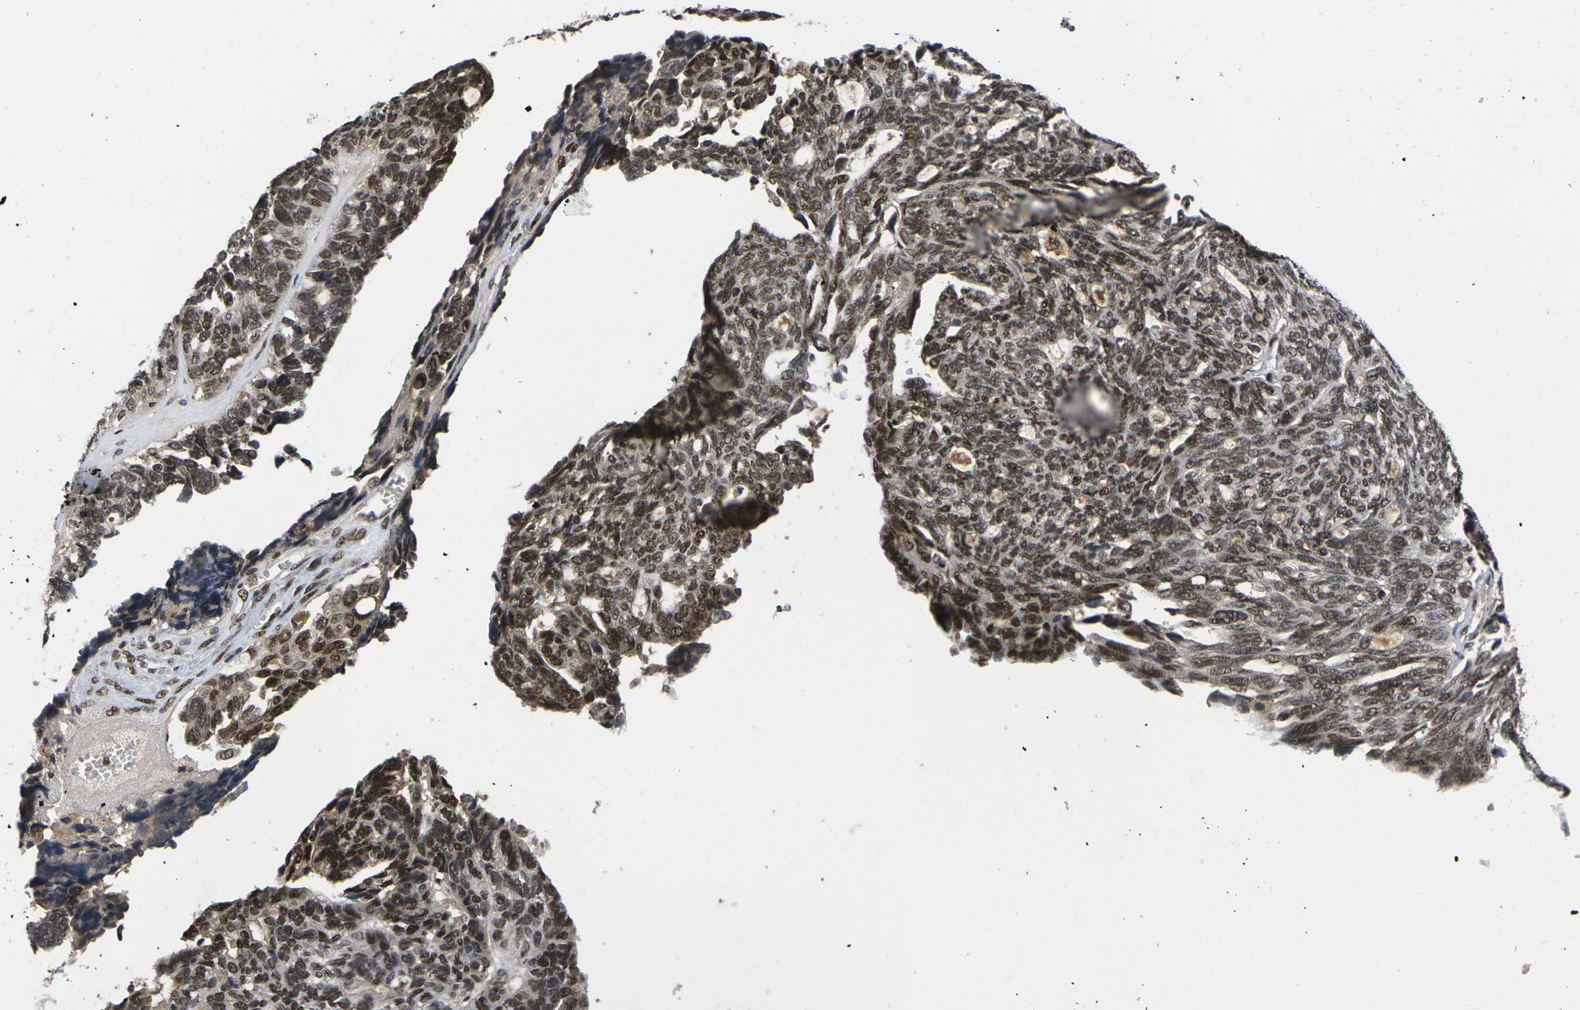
{"staining": {"intensity": "strong", "quantity": ">75%", "location": "nuclear"}, "tissue": "ovarian cancer", "cell_type": "Tumor cells", "image_type": "cancer", "snomed": [{"axis": "morphology", "description": "Cystadenocarcinoma, serous, NOS"}, {"axis": "topography", "description": "Ovary"}], "caption": "Approximately >75% of tumor cells in human ovarian cancer display strong nuclear protein staining as visualized by brown immunohistochemical staining.", "gene": "GTF2E1", "patient": {"sex": "female", "age": 79}}